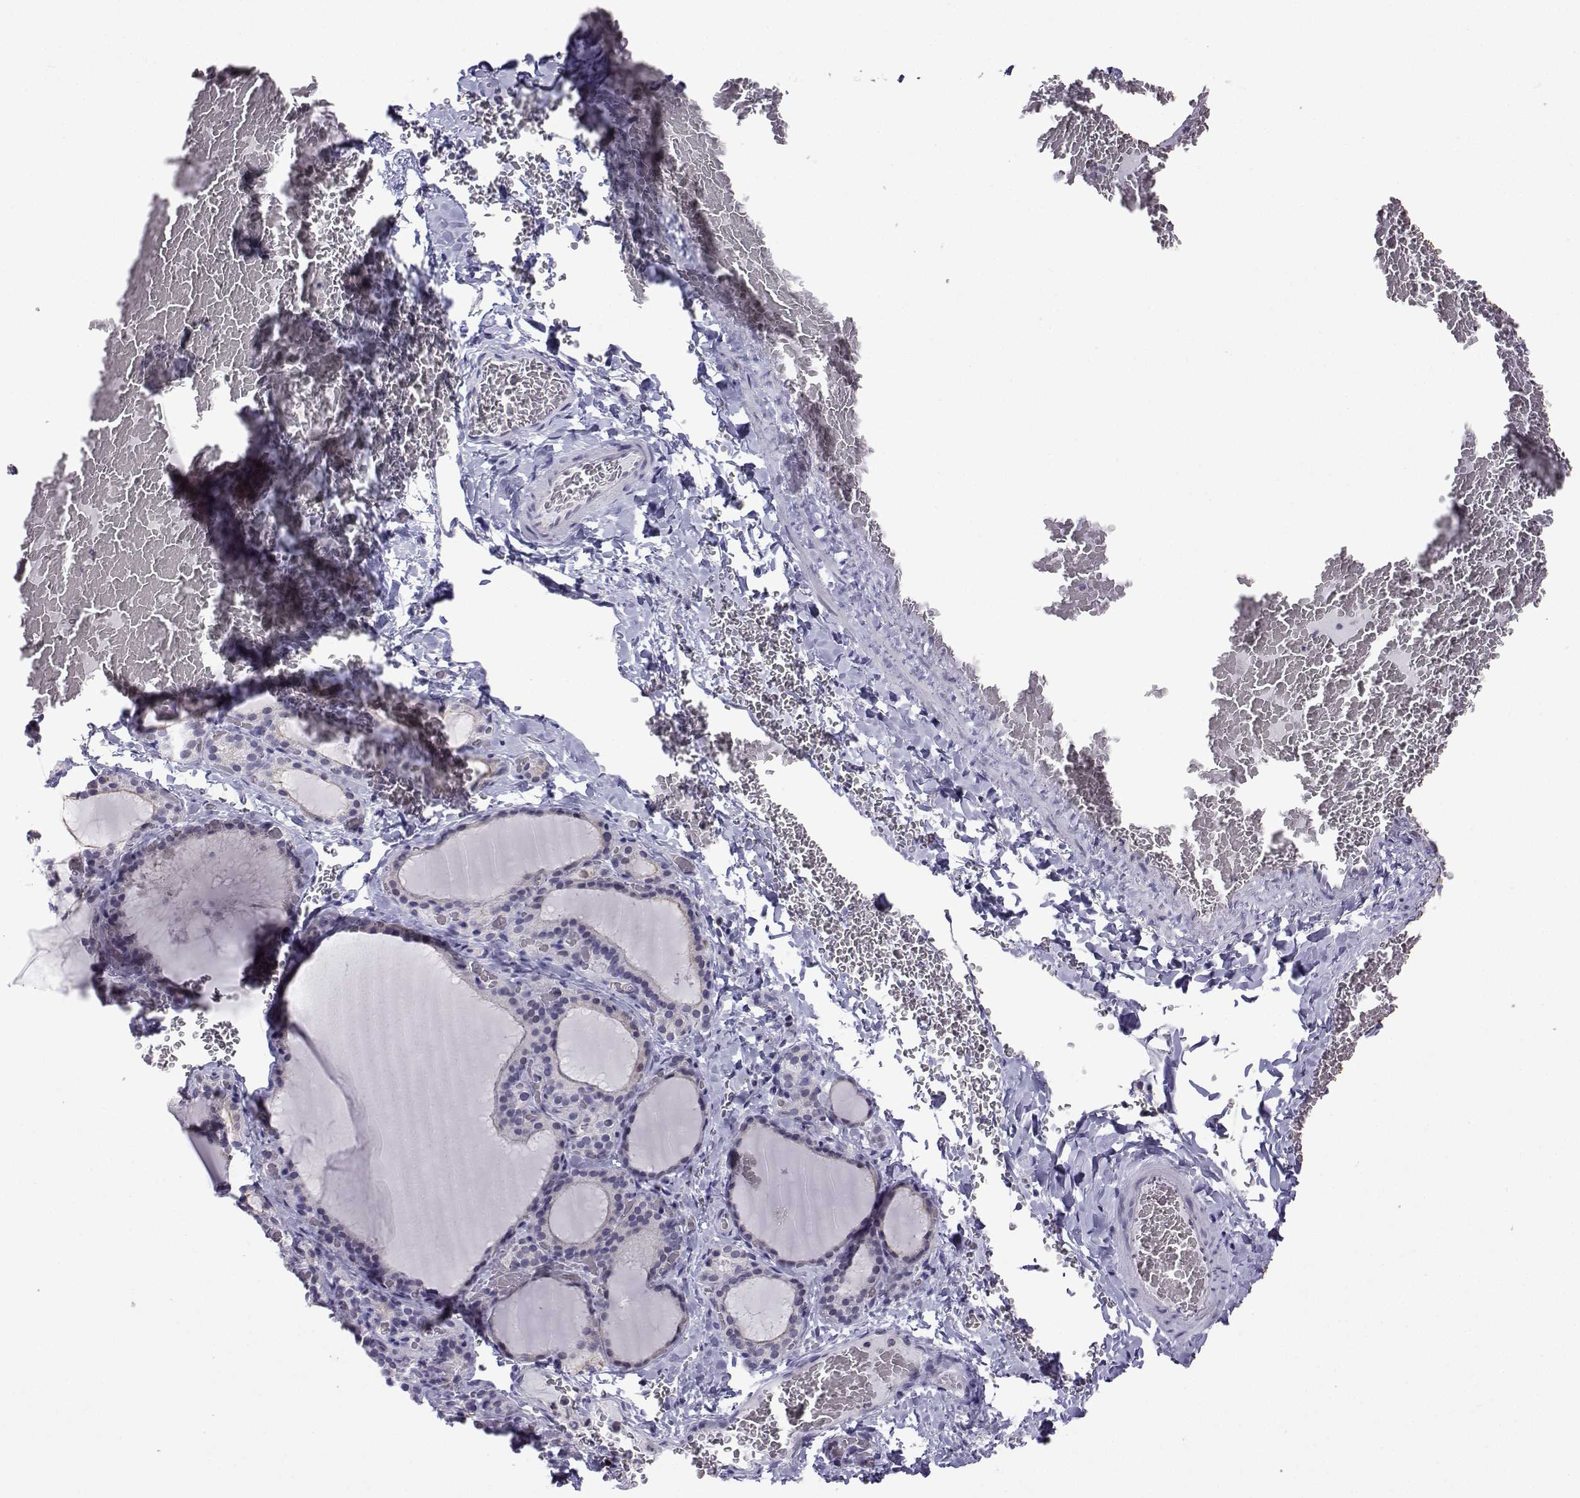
{"staining": {"intensity": "negative", "quantity": "none", "location": "none"}, "tissue": "thyroid gland", "cell_type": "Glandular cells", "image_type": "normal", "snomed": [{"axis": "morphology", "description": "Normal tissue, NOS"}, {"axis": "morphology", "description": "Hyperplasia, NOS"}, {"axis": "topography", "description": "Thyroid gland"}], "caption": "Protein analysis of unremarkable thyroid gland reveals no significant staining in glandular cells.", "gene": "INCENP", "patient": {"sex": "female", "age": 27}}